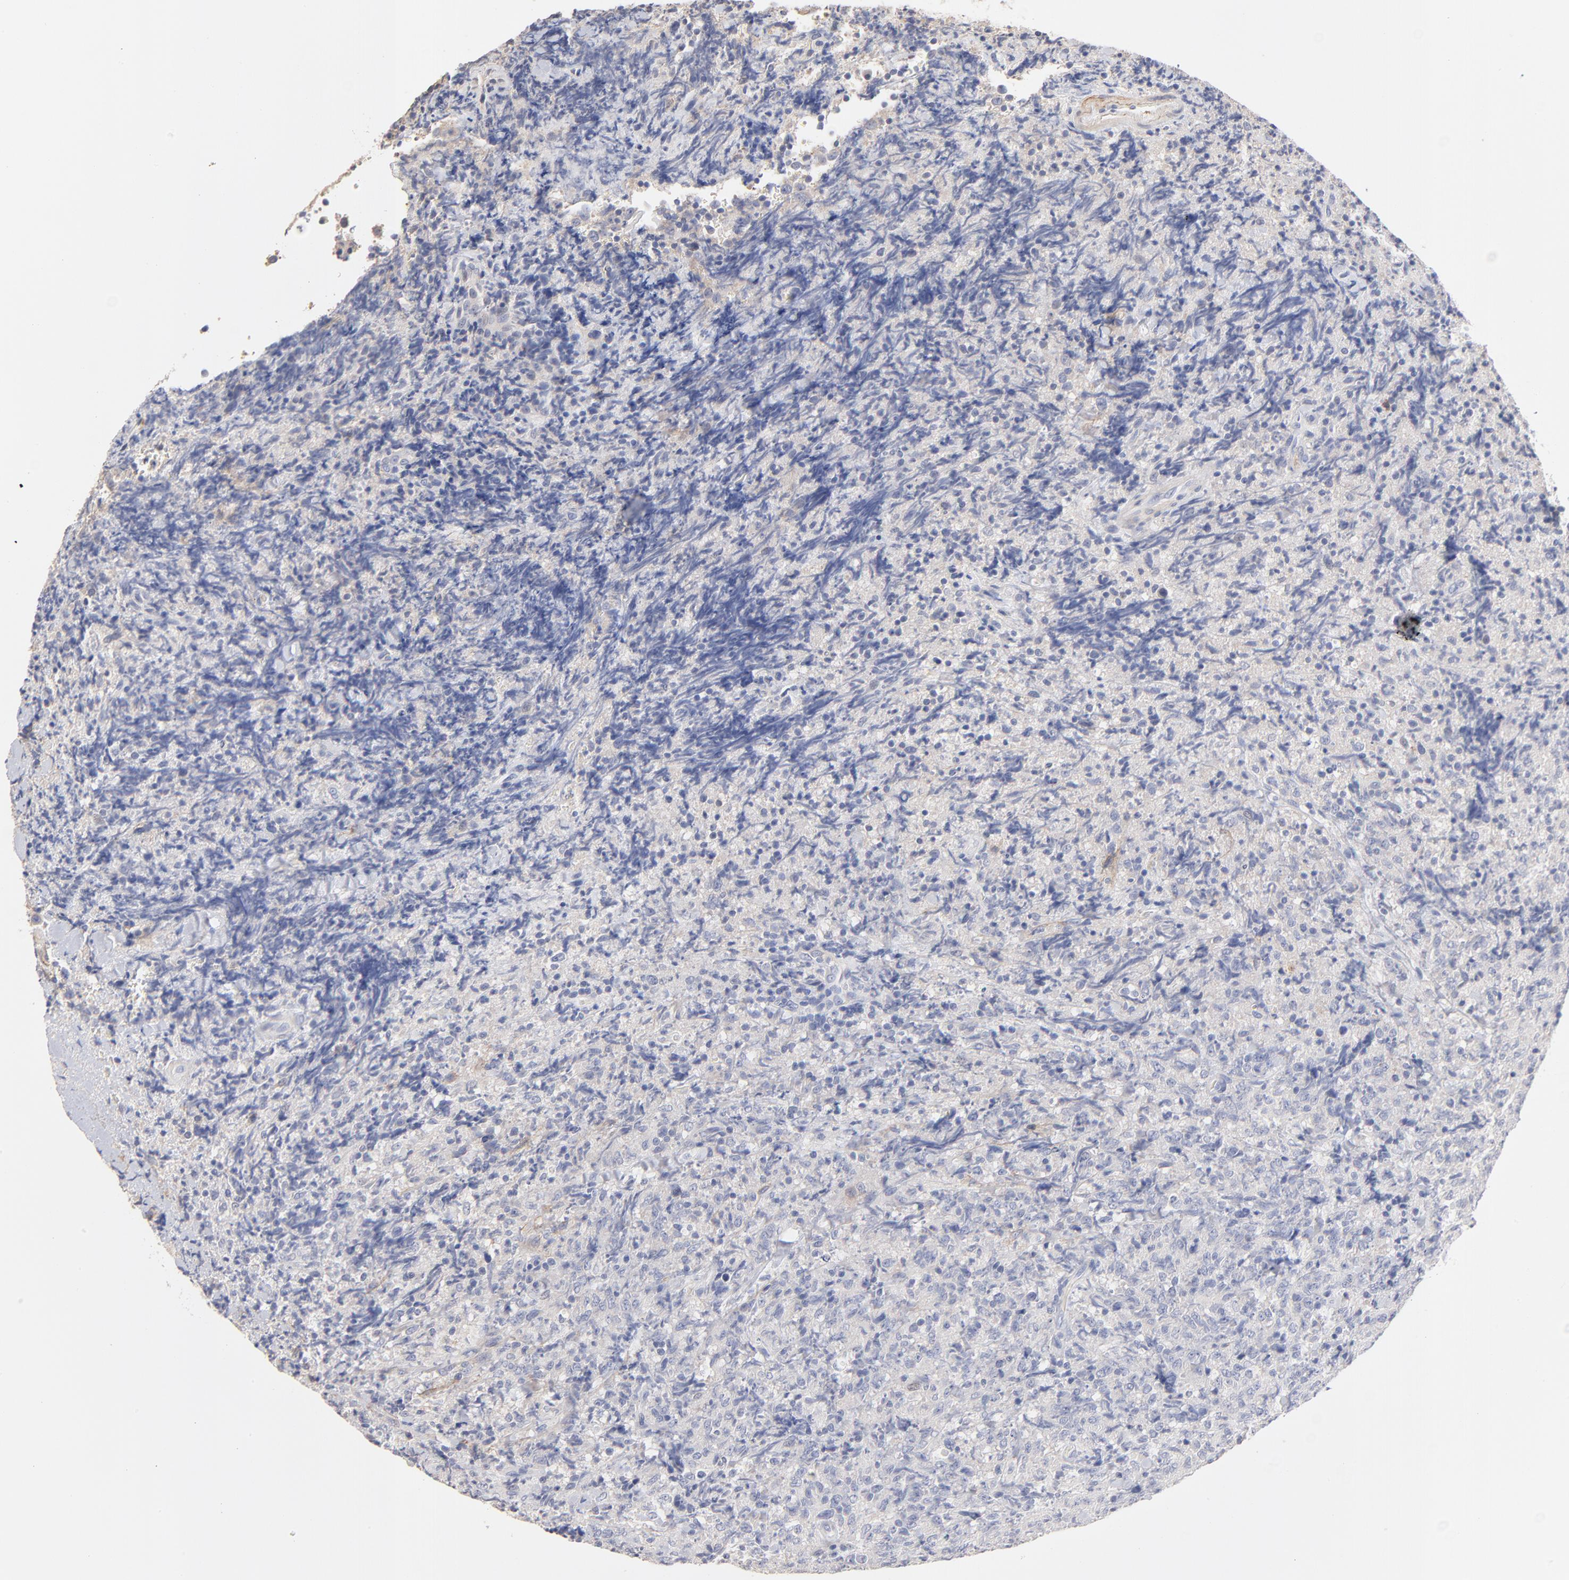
{"staining": {"intensity": "negative", "quantity": "none", "location": "none"}, "tissue": "lymphoma", "cell_type": "Tumor cells", "image_type": "cancer", "snomed": [{"axis": "morphology", "description": "Malignant lymphoma, non-Hodgkin's type, High grade"}, {"axis": "topography", "description": "Spleen"}, {"axis": "topography", "description": "Lymph node"}], "caption": "Immunohistochemistry (IHC) of high-grade malignant lymphoma, non-Hodgkin's type exhibits no expression in tumor cells.", "gene": "ITGA8", "patient": {"sex": "female", "age": 70}}